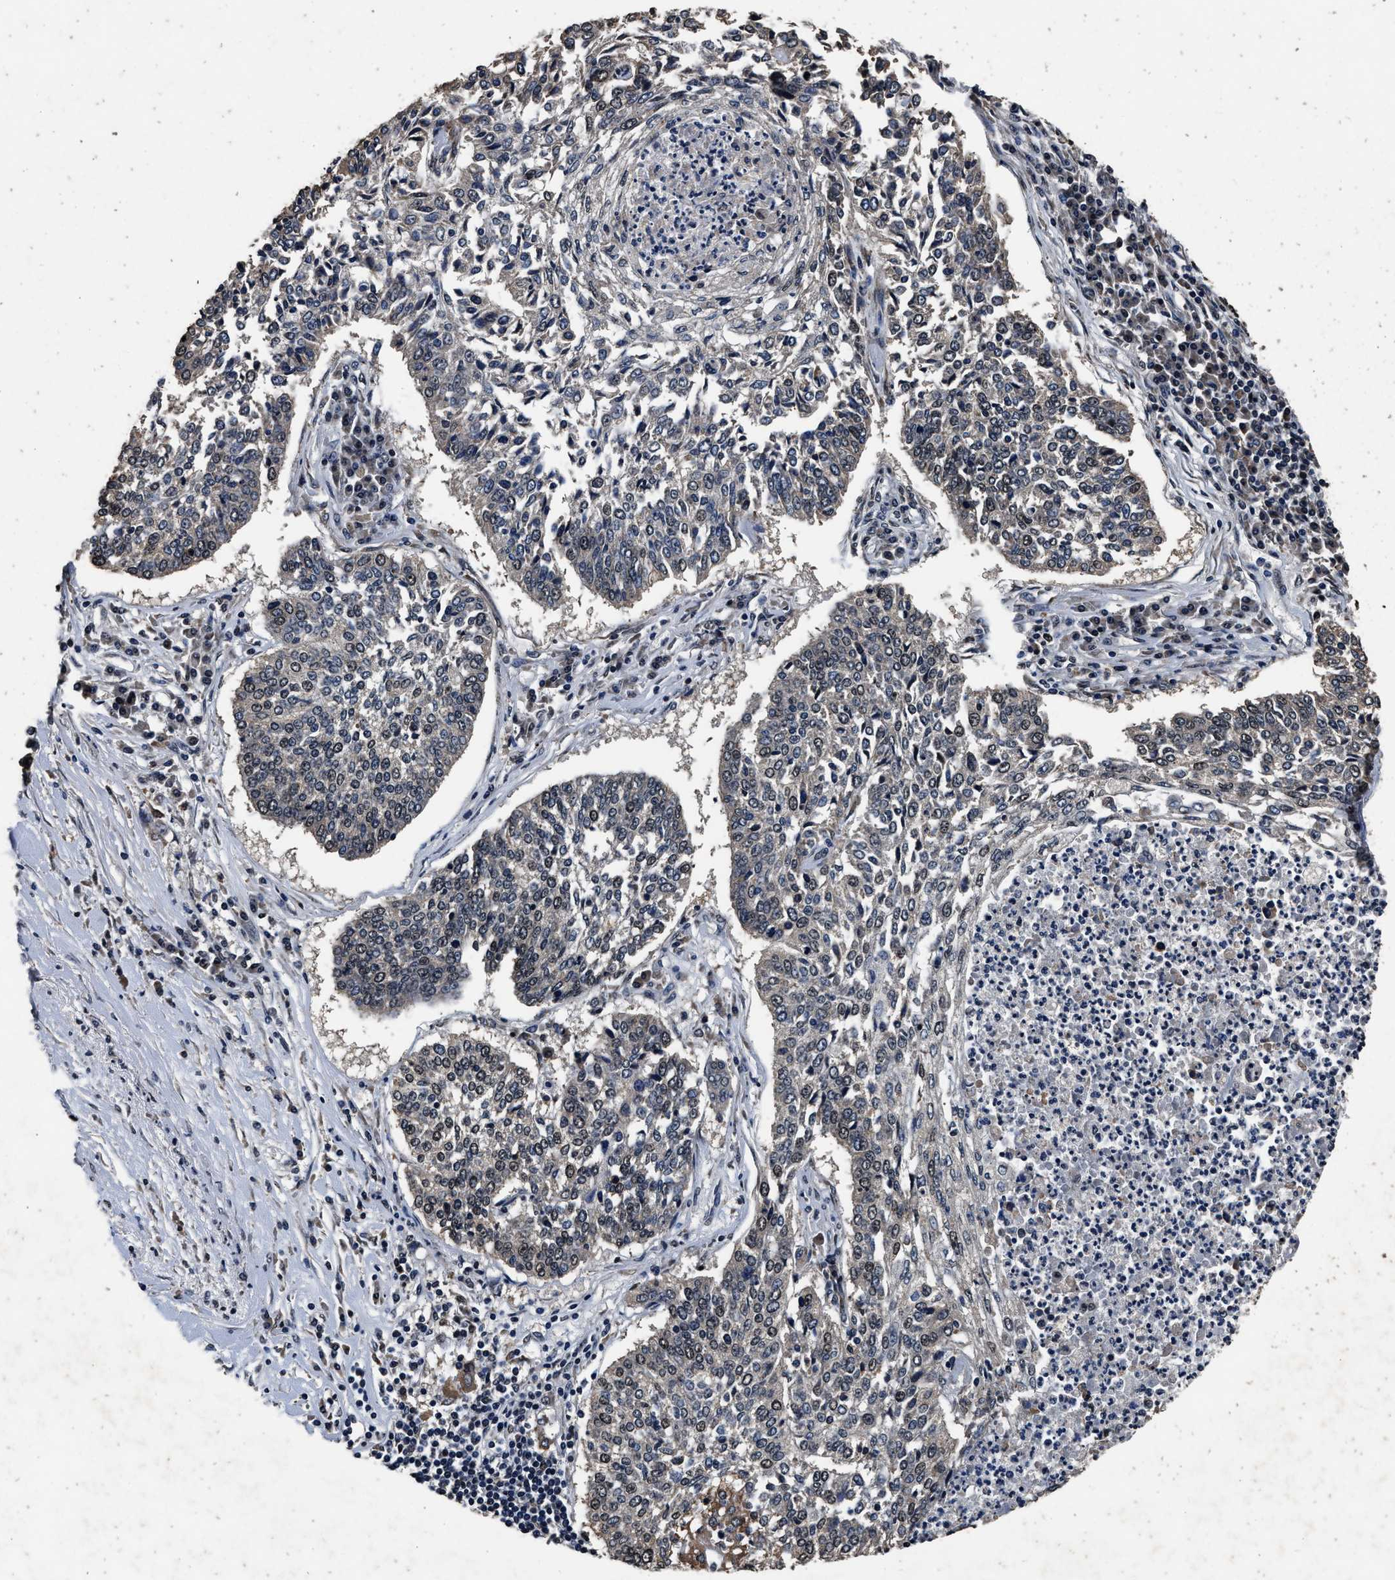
{"staining": {"intensity": "weak", "quantity": "<25%", "location": "nuclear"}, "tissue": "lung cancer", "cell_type": "Tumor cells", "image_type": "cancer", "snomed": [{"axis": "morphology", "description": "Normal tissue, NOS"}, {"axis": "morphology", "description": "Squamous cell carcinoma, NOS"}, {"axis": "topography", "description": "Cartilage tissue"}, {"axis": "topography", "description": "Bronchus"}, {"axis": "topography", "description": "Lung"}], "caption": "Tumor cells show no significant protein positivity in lung cancer. The staining was performed using DAB to visualize the protein expression in brown, while the nuclei were stained in blue with hematoxylin (Magnification: 20x).", "gene": "CSTF1", "patient": {"sex": "female", "age": 49}}